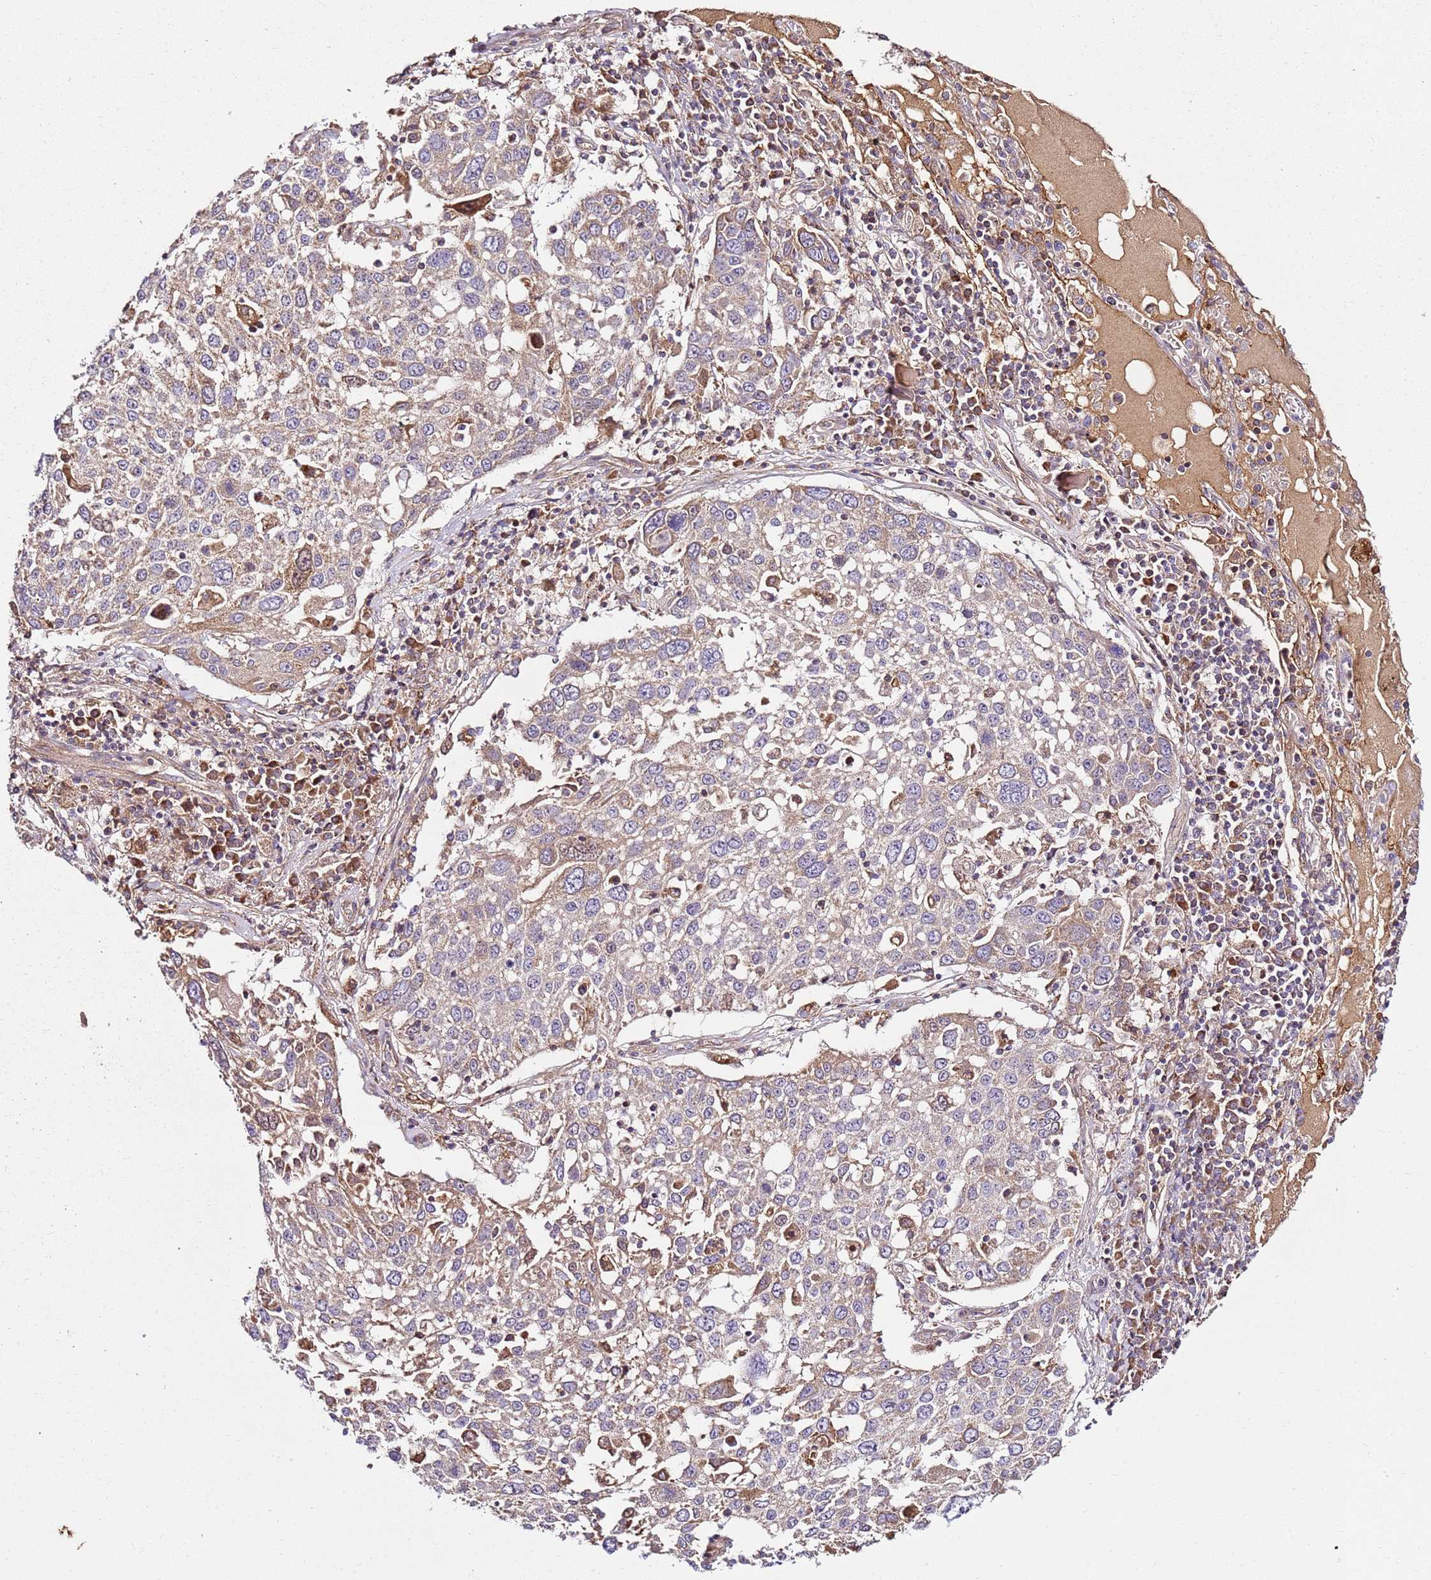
{"staining": {"intensity": "weak", "quantity": "25%-75%", "location": "cytoplasmic/membranous"}, "tissue": "lung cancer", "cell_type": "Tumor cells", "image_type": "cancer", "snomed": [{"axis": "morphology", "description": "Squamous cell carcinoma, NOS"}, {"axis": "topography", "description": "Lung"}], "caption": "Protein expression analysis of squamous cell carcinoma (lung) exhibits weak cytoplasmic/membranous expression in approximately 25%-75% of tumor cells.", "gene": "KRTAP21-3", "patient": {"sex": "male", "age": 65}}